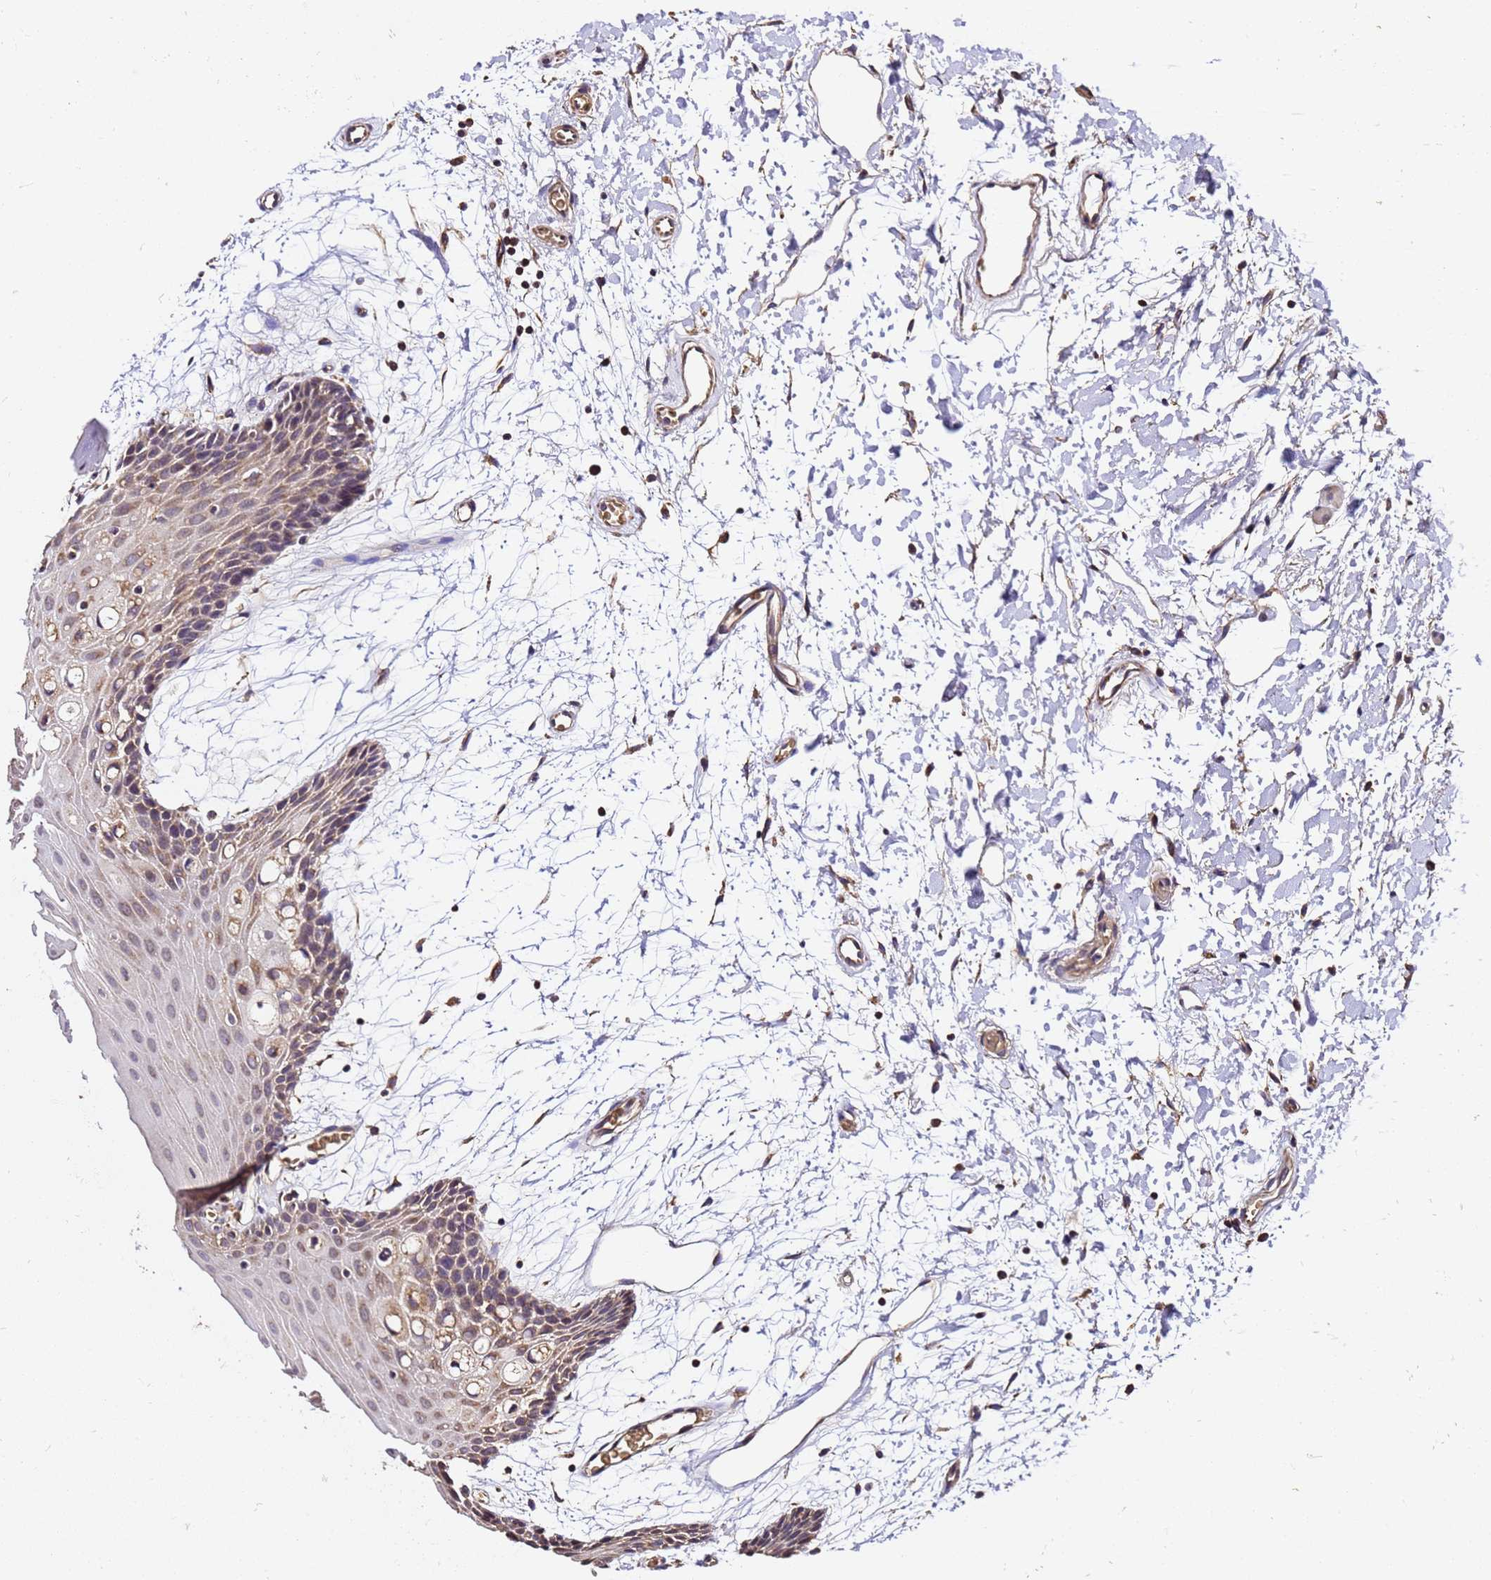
{"staining": {"intensity": "moderate", "quantity": ">75%", "location": "cytoplasmic/membranous"}, "tissue": "oral mucosa", "cell_type": "Squamous epithelial cells", "image_type": "normal", "snomed": [{"axis": "morphology", "description": "Normal tissue, NOS"}, {"axis": "topography", "description": "Skeletal muscle"}, {"axis": "topography", "description": "Oral tissue"}, {"axis": "topography", "description": "Salivary gland"}, {"axis": "topography", "description": "Peripheral nerve tissue"}], "caption": "Immunohistochemistry (IHC) staining of normal oral mucosa, which exhibits medium levels of moderate cytoplasmic/membranous expression in approximately >75% of squamous epithelial cells indicating moderate cytoplasmic/membranous protein positivity. The staining was performed using DAB (brown) for protein detection and nuclei were counterstained in hematoxylin (blue).", "gene": "LRRIQ1", "patient": {"sex": "male", "age": 54}}